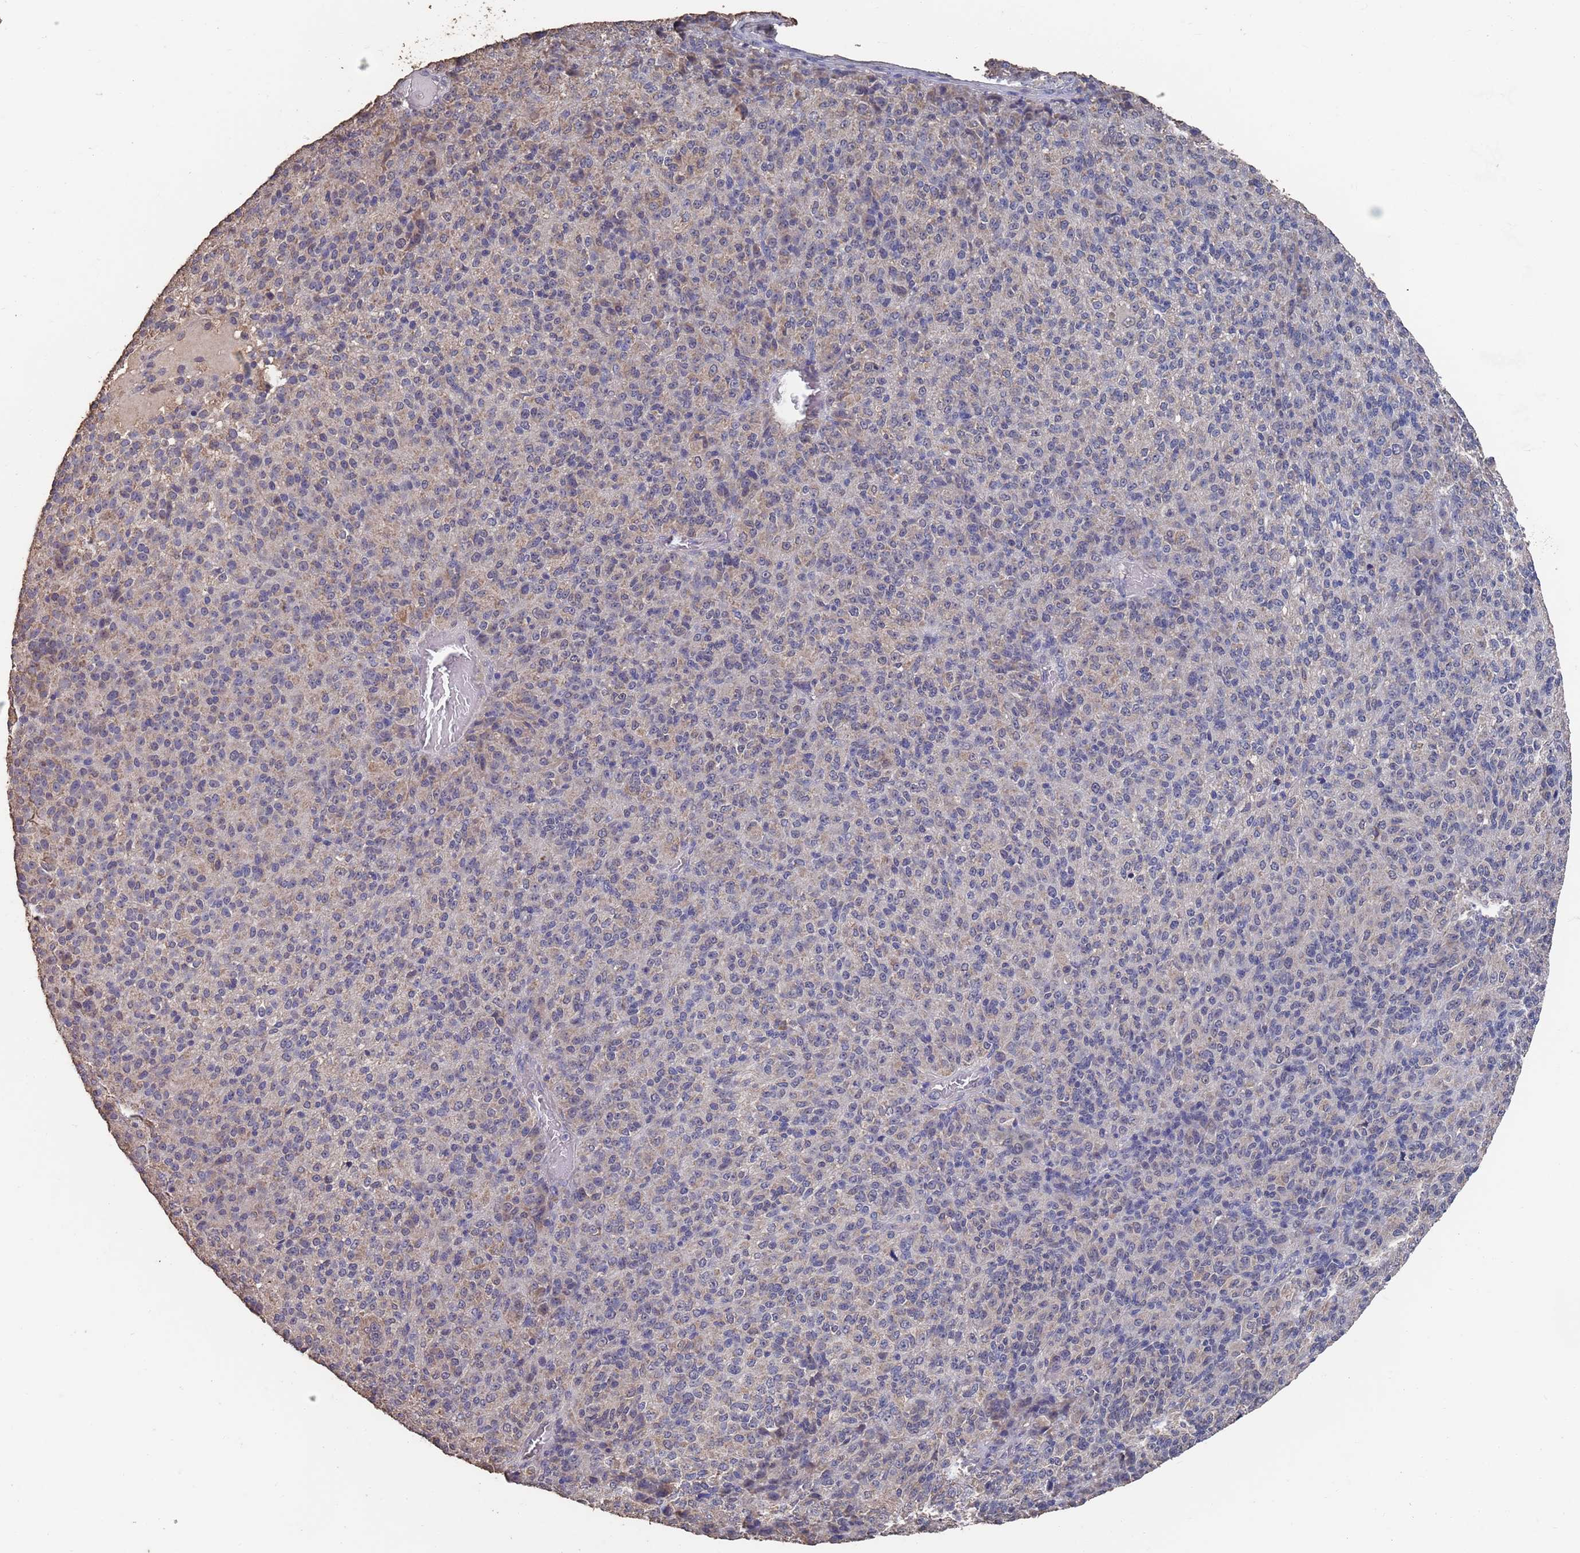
{"staining": {"intensity": "negative", "quantity": "none", "location": "none"}, "tissue": "melanoma", "cell_type": "Tumor cells", "image_type": "cancer", "snomed": [{"axis": "morphology", "description": "Malignant melanoma, Metastatic site"}, {"axis": "topography", "description": "Brain"}], "caption": "Immunohistochemistry of melanoma displays no staining in tumor cells. Nuclei are stained in blue.", "gene": "BTBD18", "patient": {"sex": "female", "age": 56}}